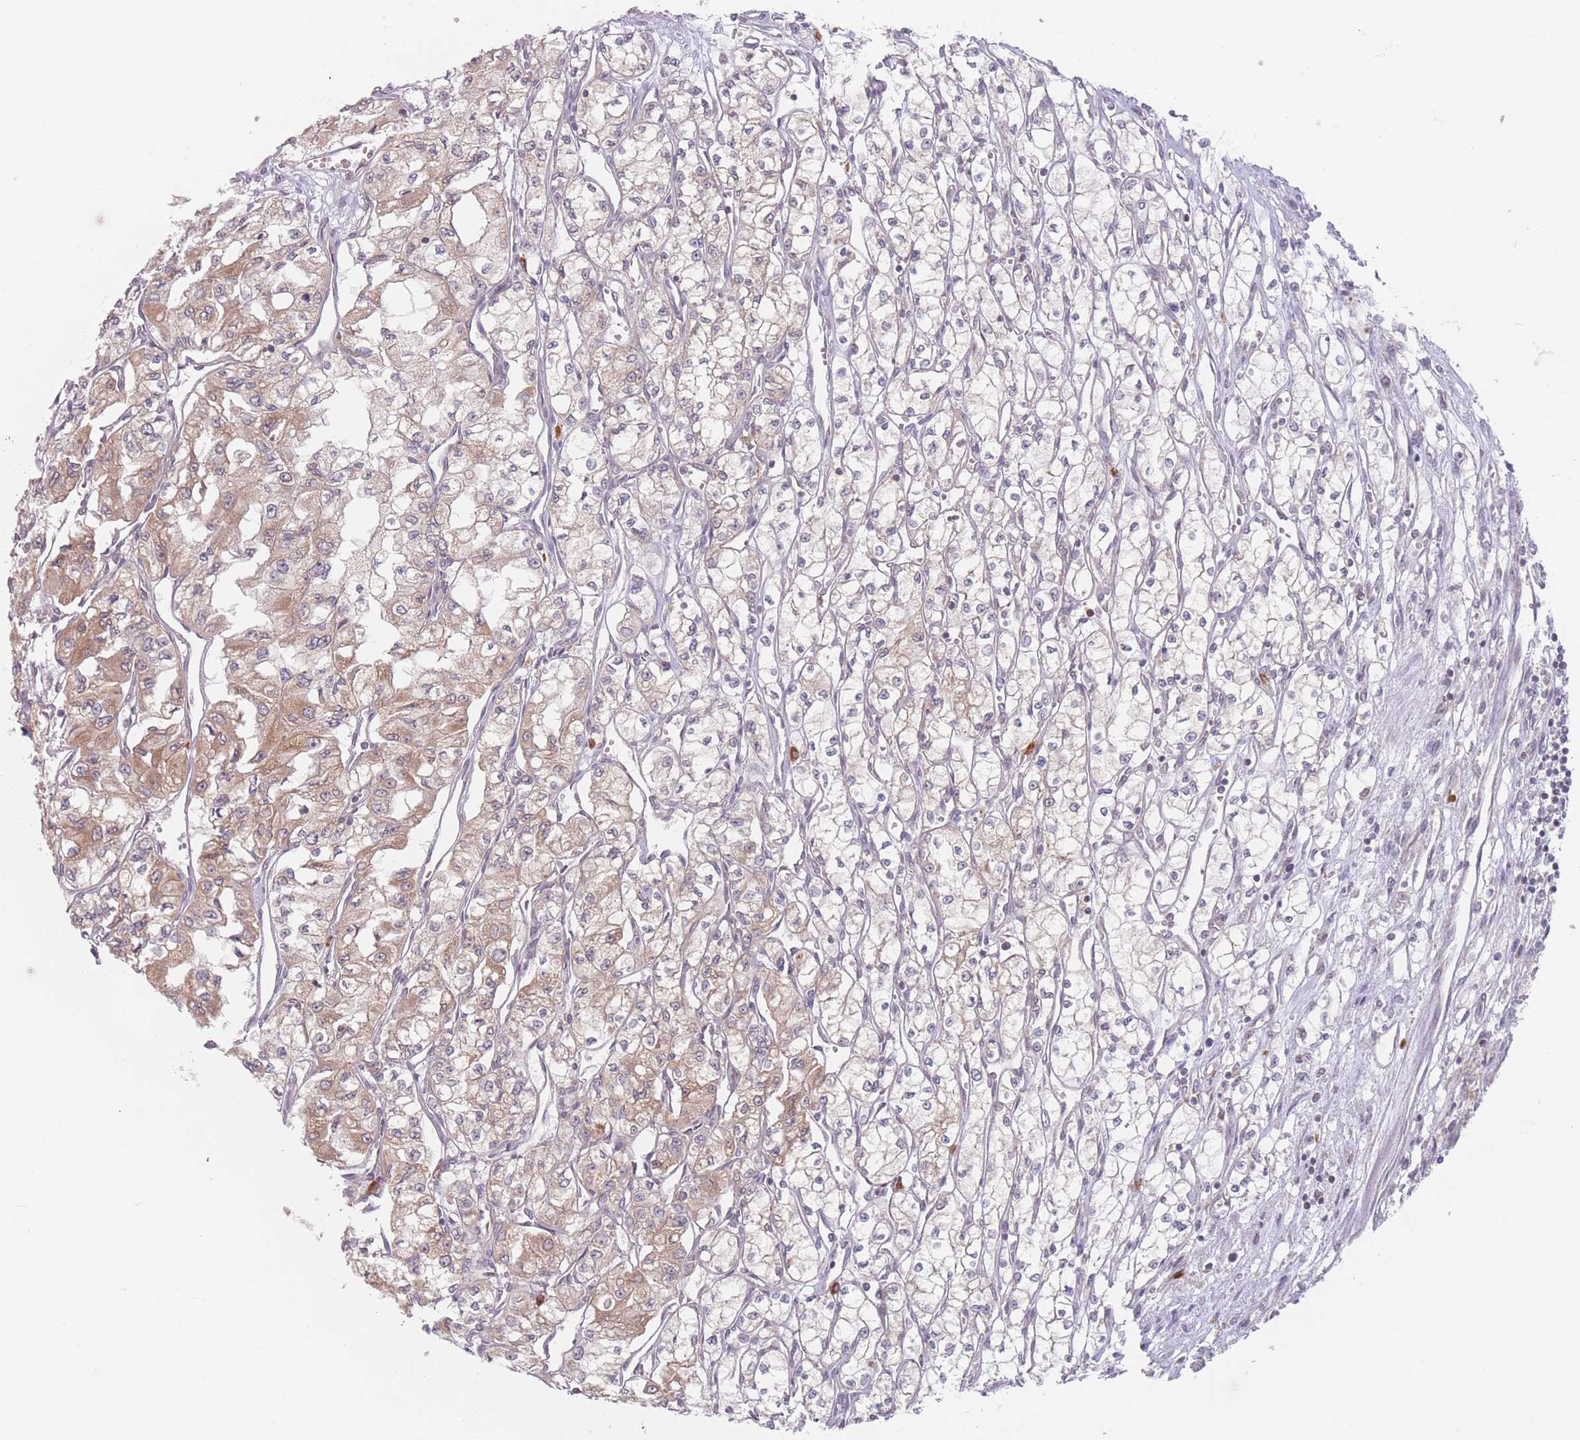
{"staining": {"intensity": "moderate", "quantity": "<25%", "location": "cytoplasmic/membranous"}, "tissue": "renal cancer", "cell_type": "Tumor cells", "image_type": "cancer", "snomed": [{"axis": "morphology", "description": "Adenocarcinoma, NOS"}, {"axis": "topography", "description": "Kidney"}], "caption": "Immunohistochemistry (IHC) (DAB (3,3'-diaminobenzidine)) staining of human renal cancer displays moderate cytoplasmic/membranous protein staining in approximately <25% of tumor cells. (brown staining indicates protein expression, while blue staining denotes nuclei).", "gene": "PPM1A", "patient": {"sex": "male", "age": 59}}